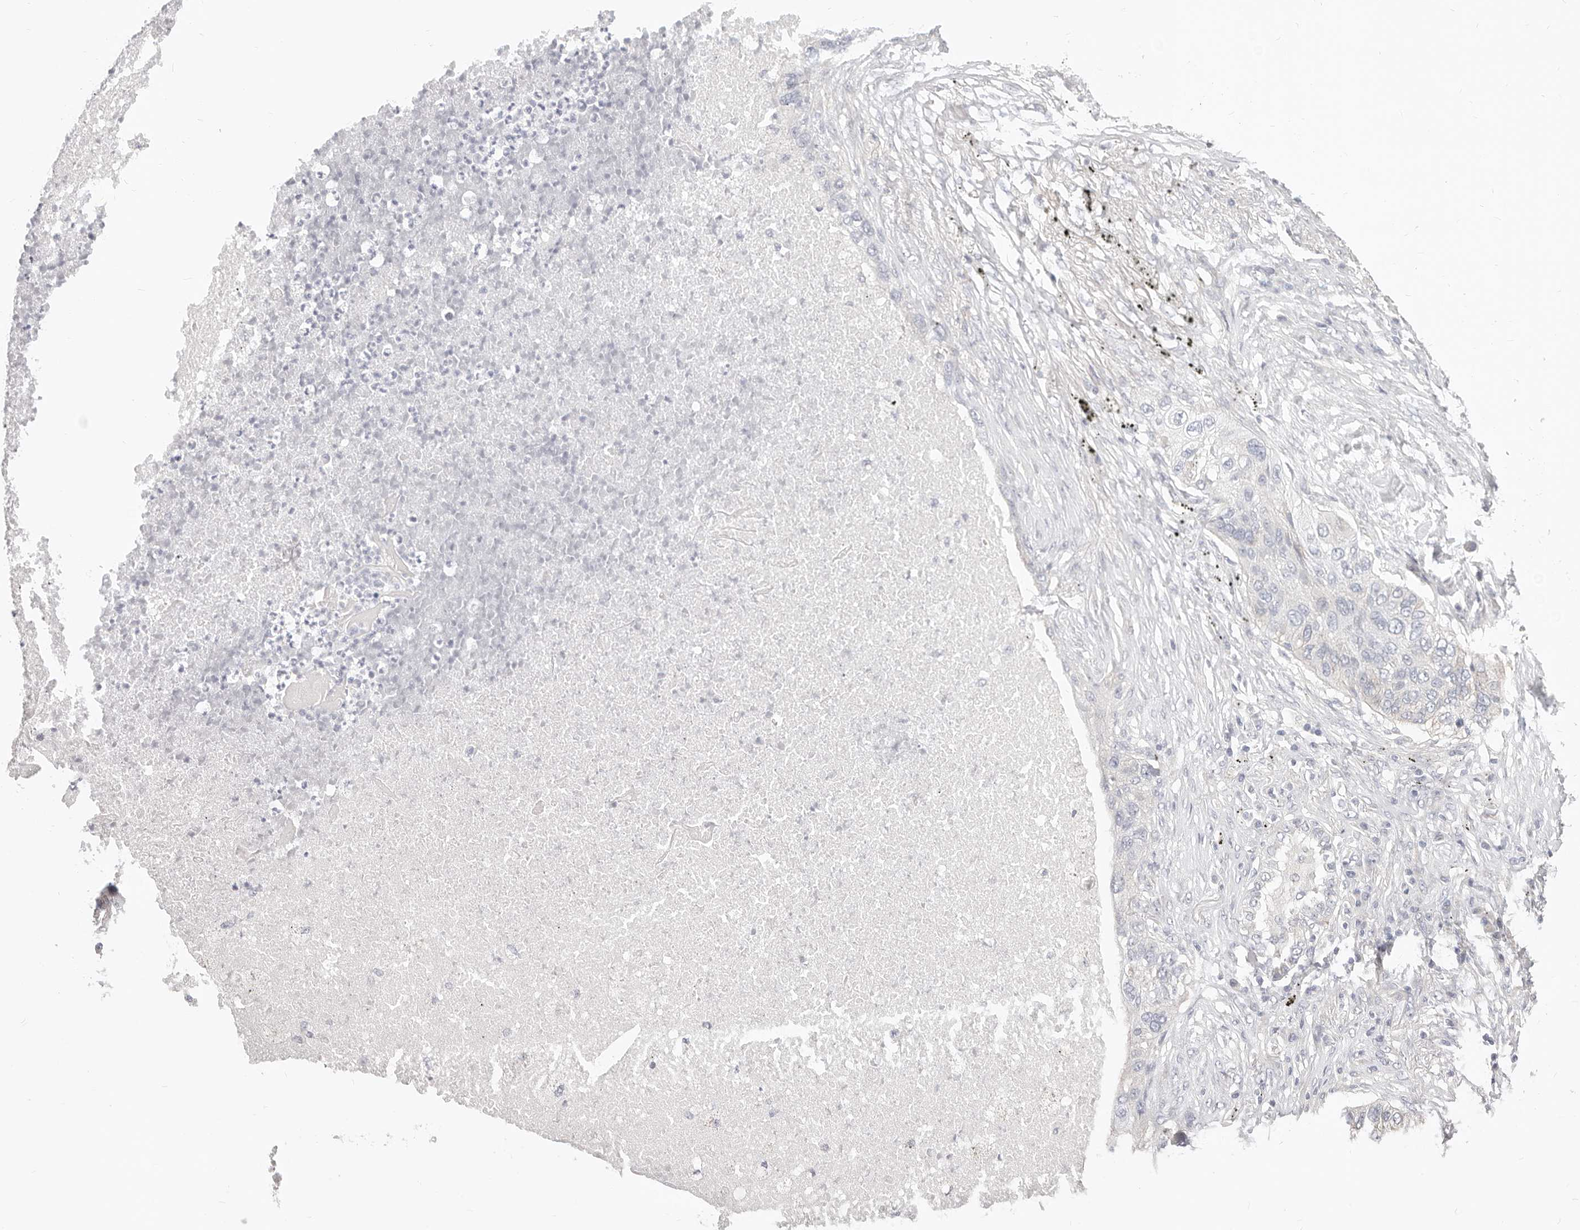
{"staining": {"intensity": "negative", "quantity": "none", "location": "none"}, "tissue": "lung cancer", "cell_type": "Tumor cells", "image_type": "cancer", "snomed": [{"axis": "morphology", "description": "Squamous cell carcinoma, NOS"}, {"axis": "topography", "description": "Lung"}], "caption": "Micrograph shows no protein positivity in tumor cells of squamous cell carcinoma (lung) tissue. The staining was performed using DAB (3,3'-diaminobenzidine) to visualize the protein expression in brown, while the nuclei were stained in blue with hematoxylin (Magnification: 20x).", "gene": "DTNBP1", "patient": {"sex": "female", "age": 63}}